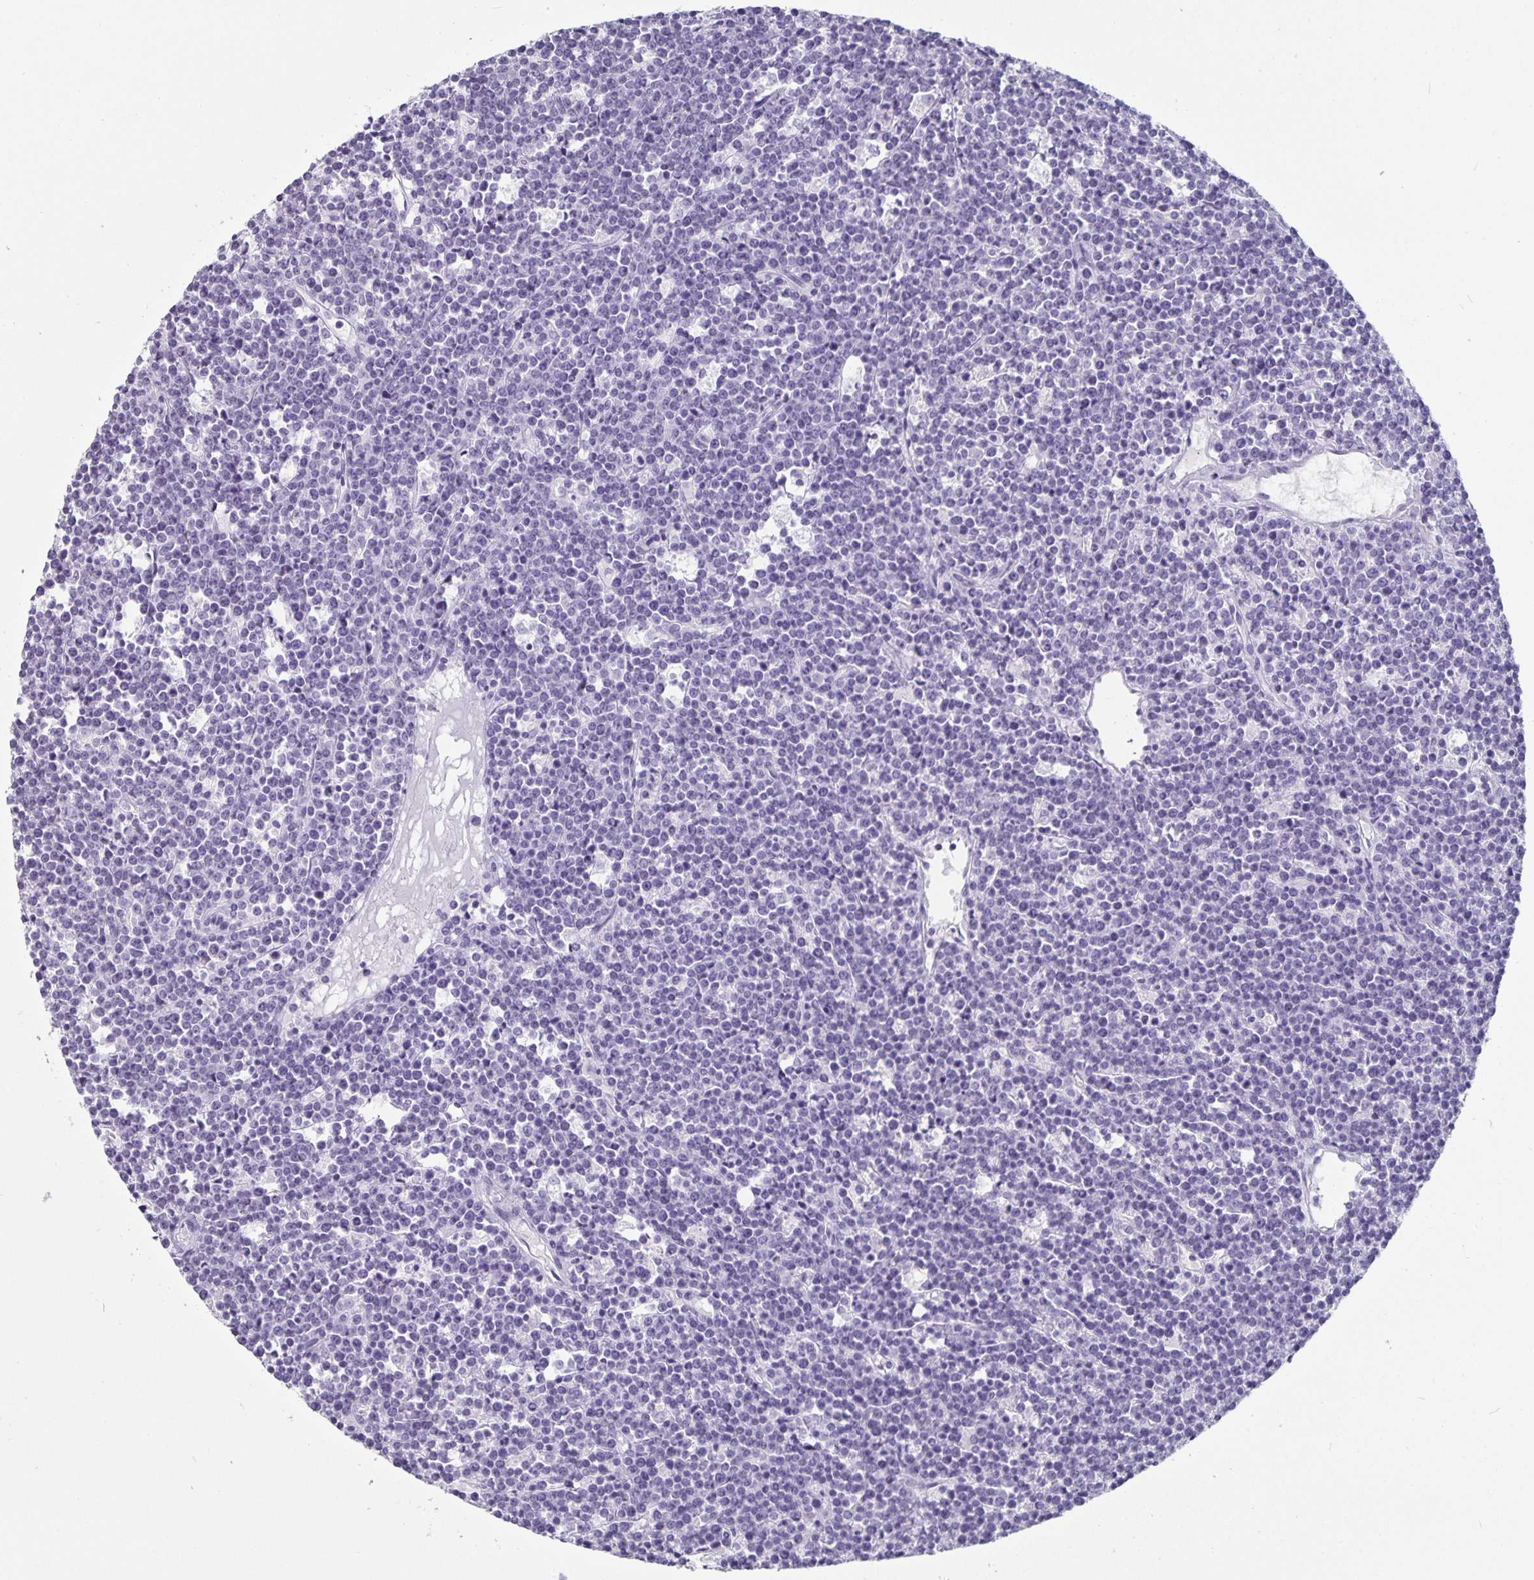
{"staining": {"intensity": "negative", "quantity": "none", "location": "none"}, "tissue": "lymphoma", "cell_type": "Tumor cells", "image_type": "cancer", "snomed": [{"axis": "morphology", "description": "Malignant lymphoma, non-Hodgkin's type, High grade"}, {"axis": "topography", "description": "Ovary"}], "caption": "High magnification brightfield microscopy of high-grade malignant lymphoma, non-Hodgkin's type stained with DAB (3,3'-diaminobenzidine) (brown) and counterstained with hematoxylin (blue): tumor cells show no significant staining.", "gene": "OLIG2", "patient": {"sex": "female", "age": 56}}